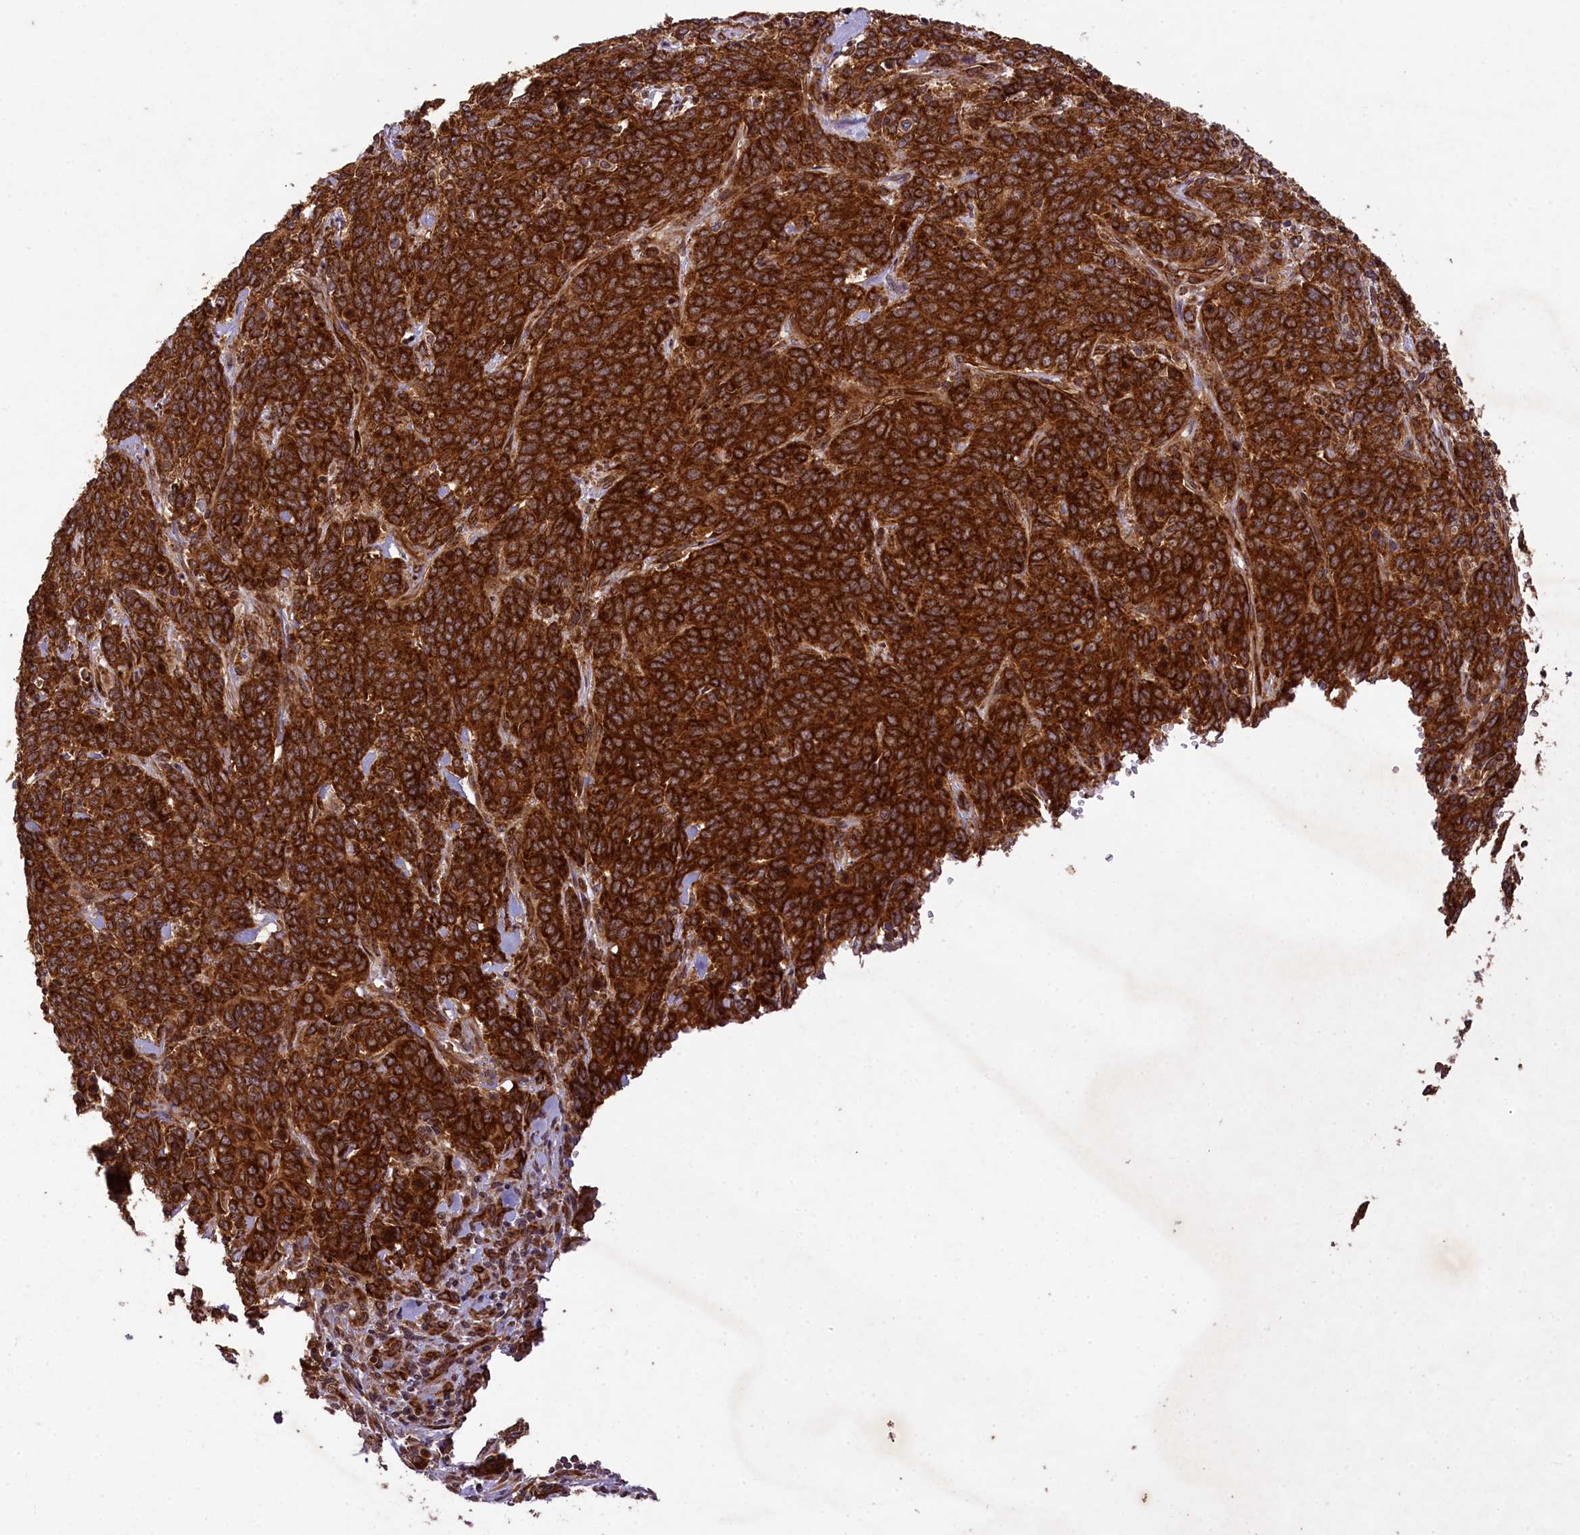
{"staining": {"intensity": "strong", "quantity": ">75%", "location": "cytoplasmic/membranous"}, "tissue": "cervical cancer", "cell_type": "Tumor cells", "image_type": "cancer", "snomed": [{"axis": "morphology", "description": "Squamous cell carcinoma, NOS"}, {"axis": "topography", "description": "Cervix"}], "caption": "Immunohistochemistry (IHC) histopathology image of neoplastic tissue: cervical cancer (squamous cell carcinoma) stained using IHC exhibits high levels of strong protein expression localized specifically in the cytoplasmic/membranous of tumor cells, appearing as a cytoplasmic/membranous brown color.", "gene": "LARP4", "patient": {"sex": "female", "age": 60}}